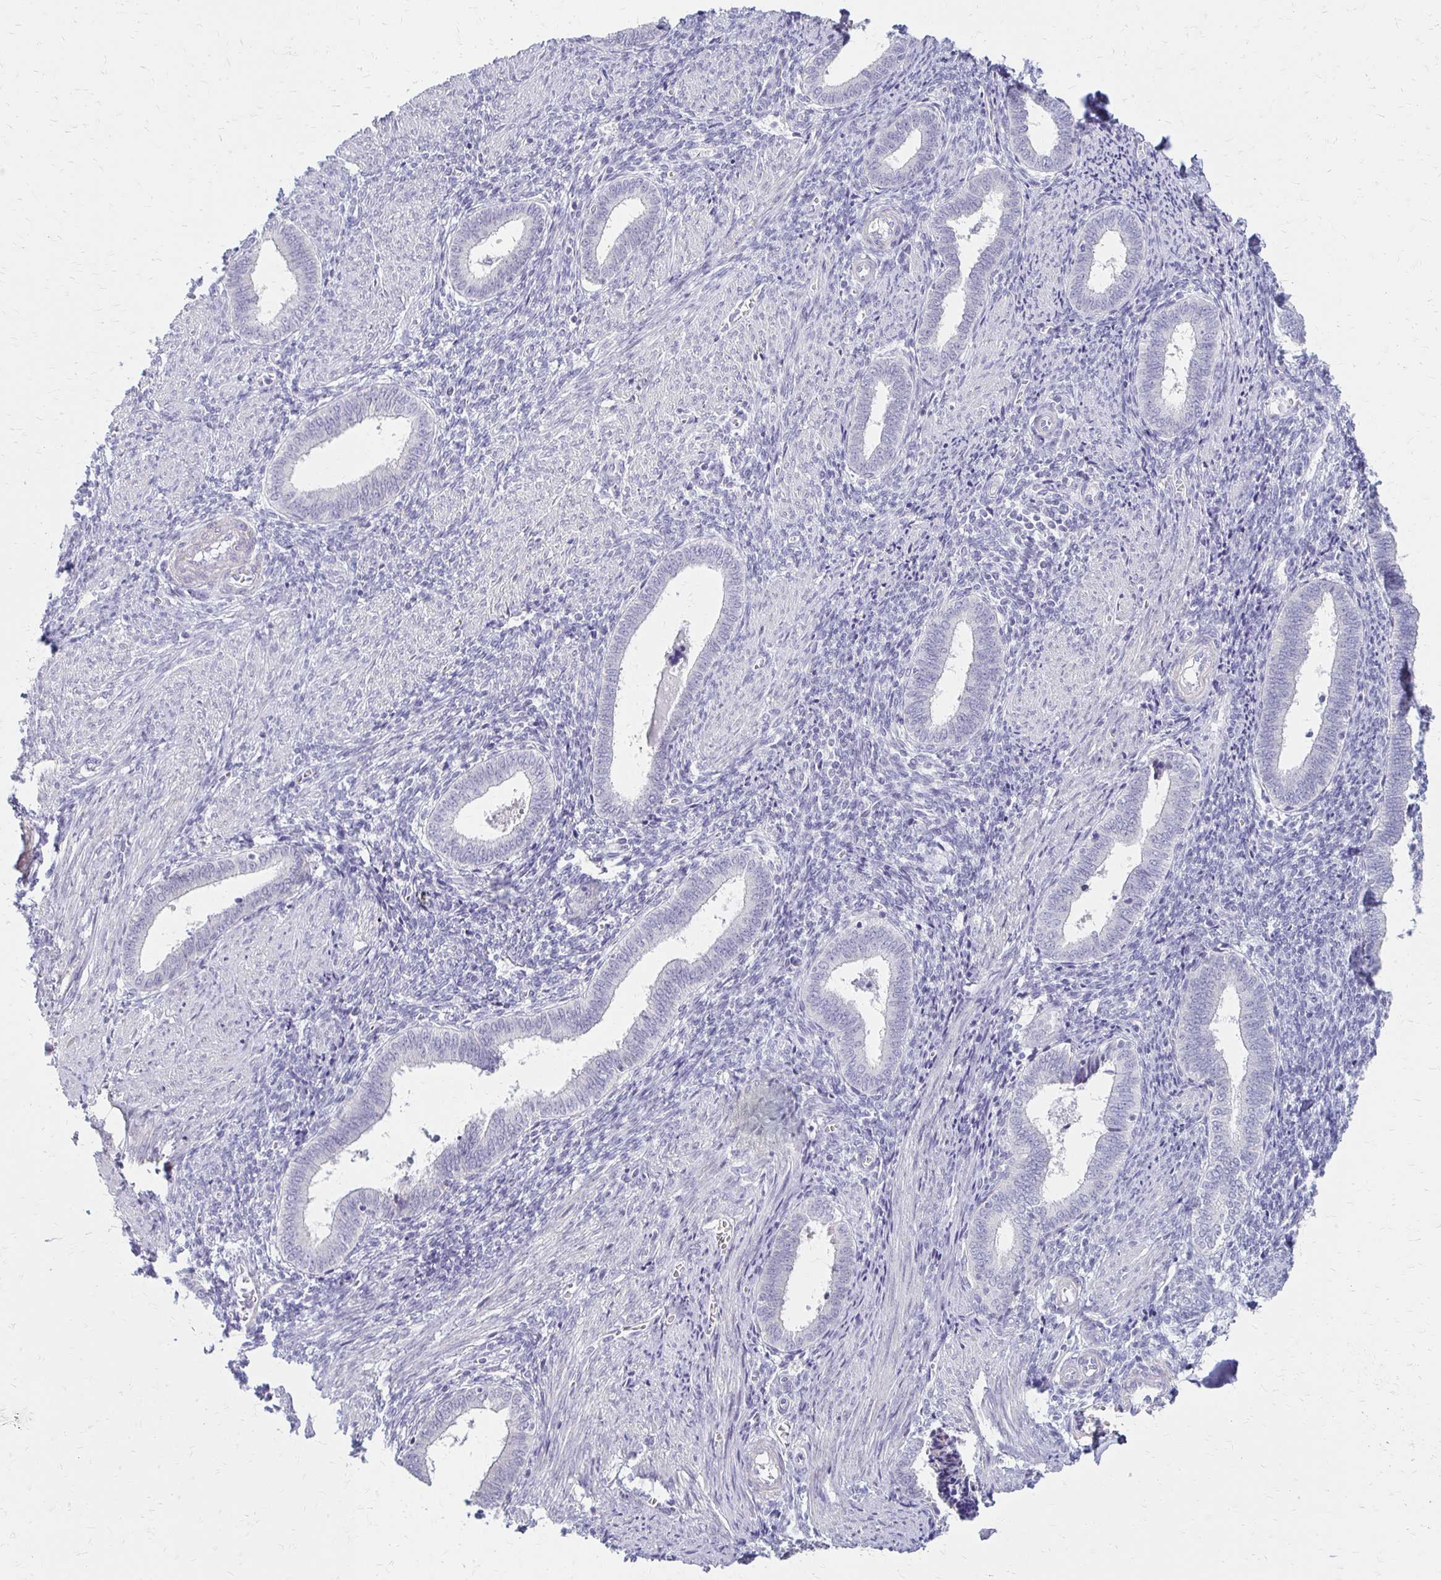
{"staining": {"intensity": "negative", "quantity": "none", "location": "none"}, "tissue": "endometrium", "cell_type": "Cells in endometrial stroma", "image_type": "normal", "snomed": [{"axis": "morphology", "description": "Normal tissue, NOS"}, {"axis": "topography", "description": "Endometrium"}], "caption": "Immunohistochemical staining of normal human endometrium exhibits no significant positivity in cells in endometrial stroma. The staining was performed using DAB to visualize the protein expression in brown, while the nuclei were stained in blue with hematoxylin (Magnification: 20x).", "gene": "IVL", "patient": {"sex": "female", "age": 42}}